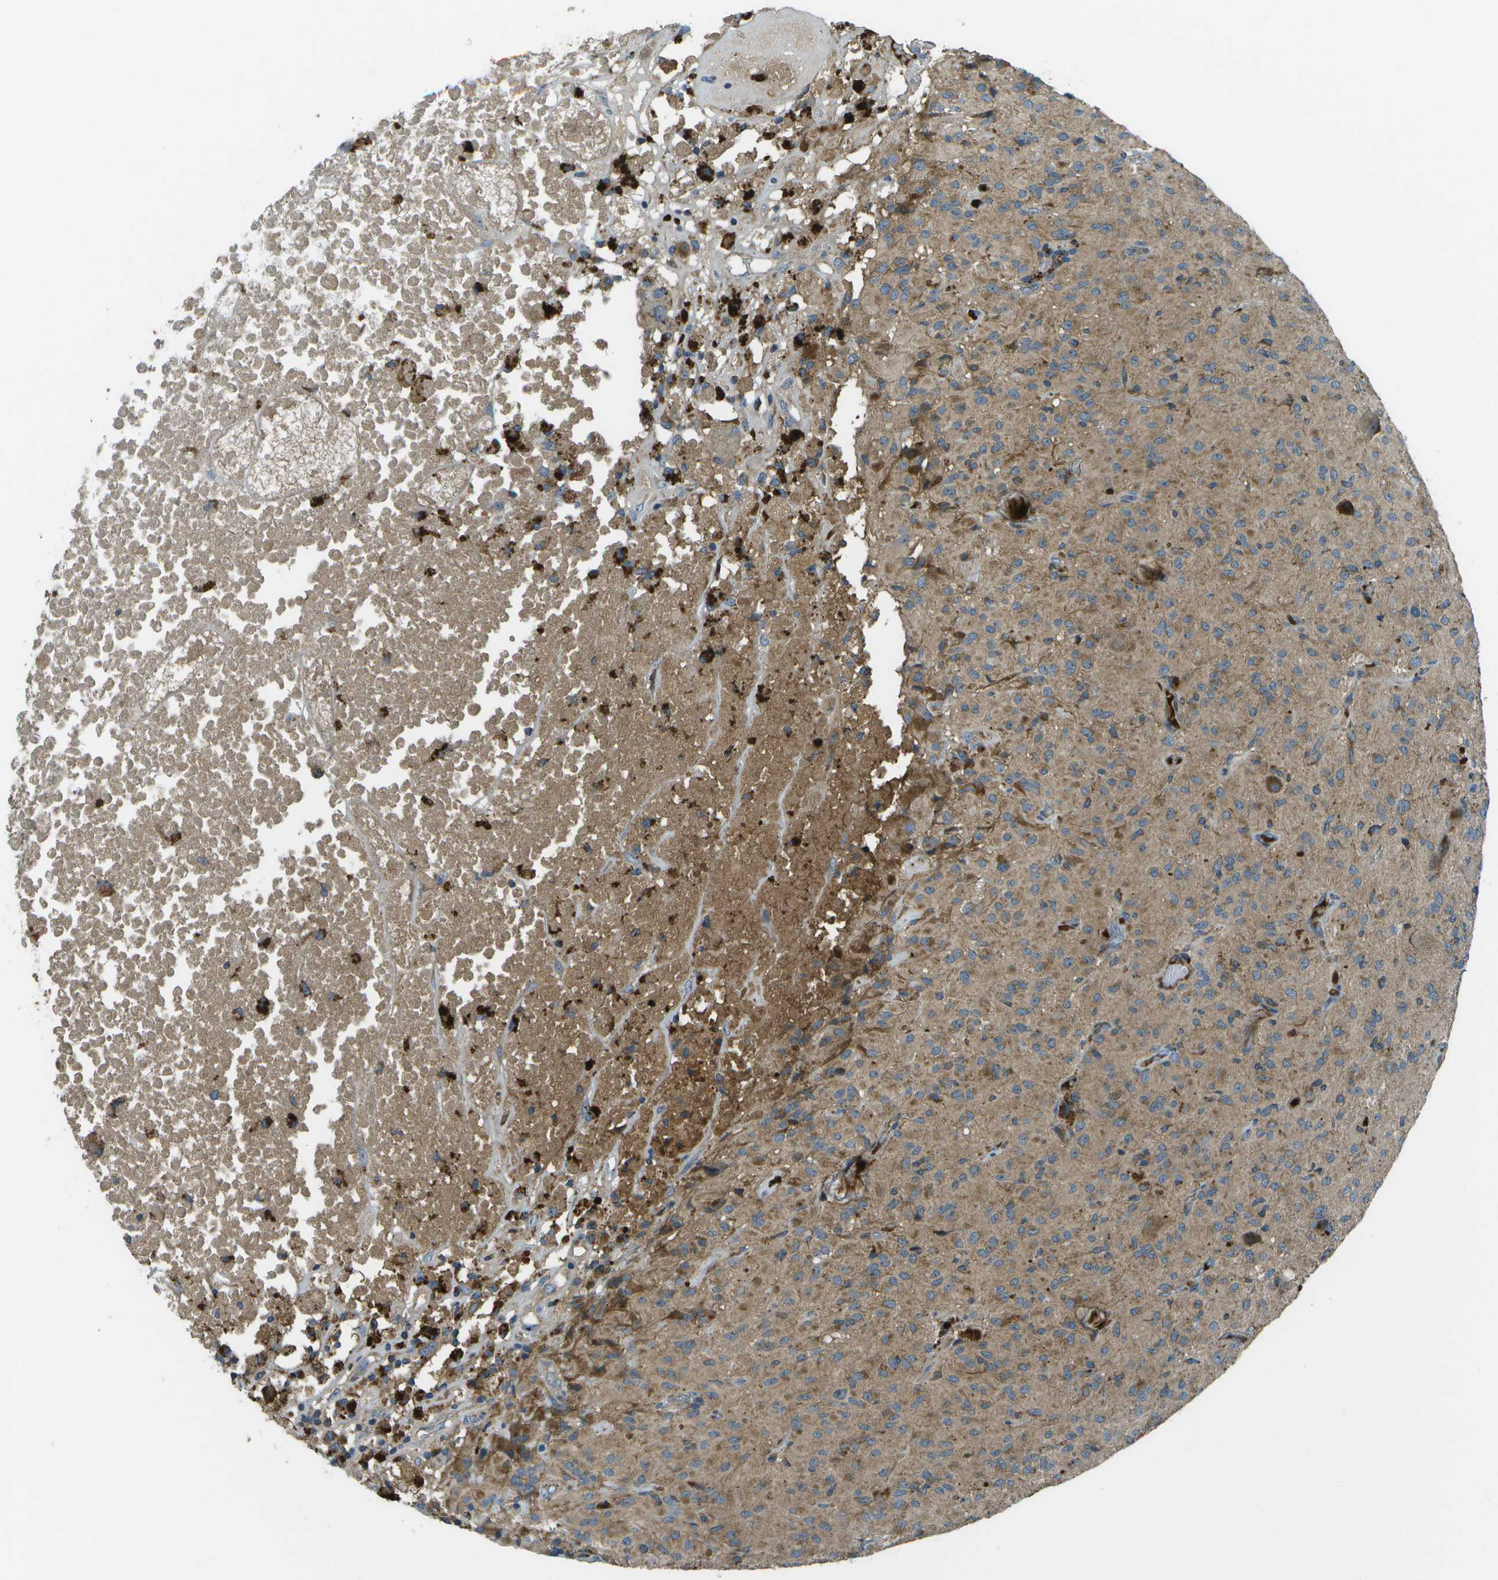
{"staining": {"intensity": "moderate", "quantity": ">75%", "location": "cytoplasmic/membranous"}, "tissue": "glioma", "cell_type": "Tumor cells", "image_type": "cancer", "snomed": [{"axis": "morphology", "description": "Glioma, malignant, High grade"}, {"axis": "topography", "description": "Brain"}], "caption": "High-power microscopy captured an IHC image of glioma, revealing moderate cytoplasmic/membranous staining in approximately >75% of tumor cells. The staining was performed using DAB (3,3'-diaminobenzidine), with brown indicating positive protein expression. Nuclei are stained blue with hematoxylin.", "gene": "PXYLP1", "patient": {"sex": "female", "age": 59}}